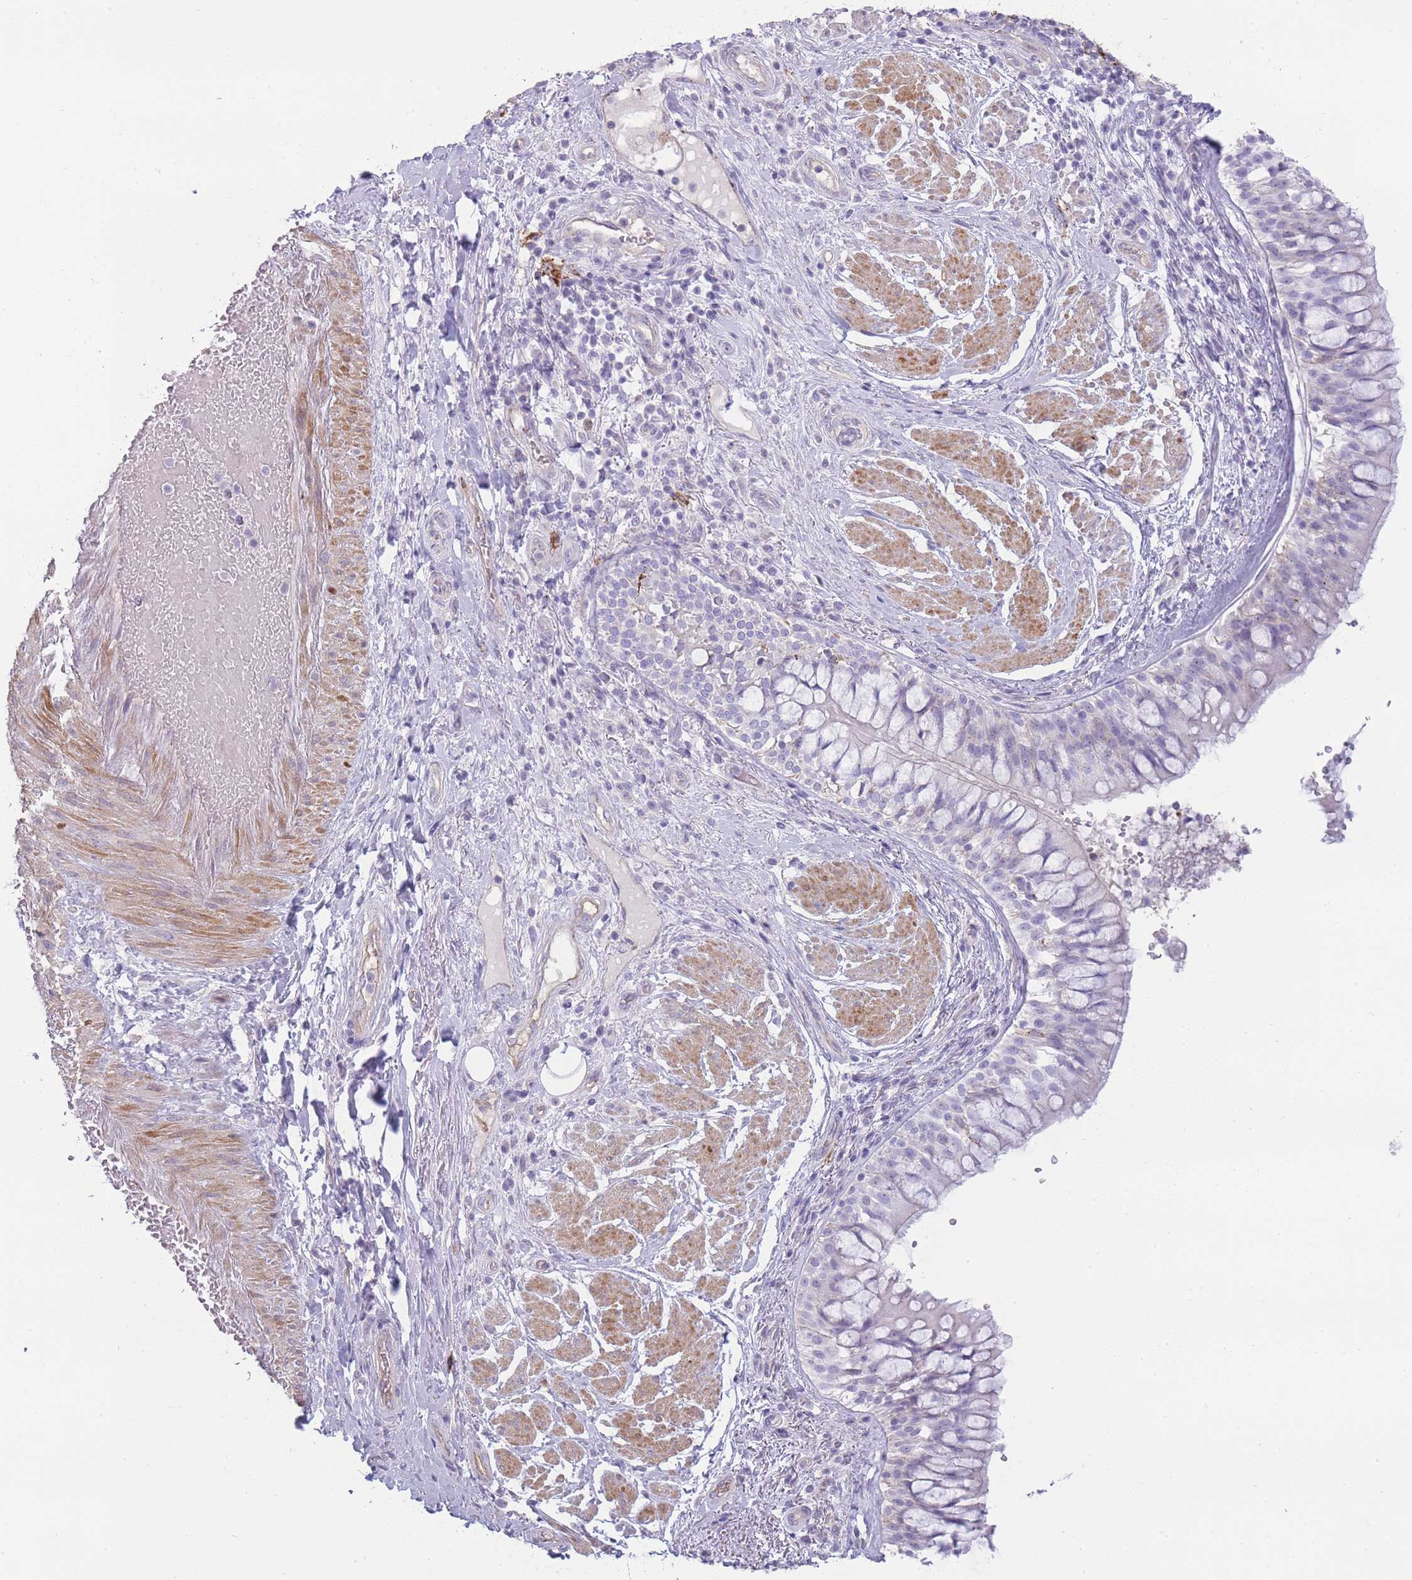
{"staining": {"intensity": "negative", "quantity": "none", "location": "none"}, "tissue": "adipose tissue", "cell_type": "Adipocytes", "image_type": "normal", "snomed": [{"axis": "morphology", "description": "Normal tissue, NOS"}, {"axis": "morphology", "description": "Squamous cell carcinoma, NOS"}, {"axis": "topography", "description": "Bronchus"}, {"axis": "topography", "description": "Lung"}], "caption": "An image of adipose tissue stained for a protein demonstrates no brown staining in adipocytes. (DAB (3,3'-diaminobenzidine) immunohistochemistry (IHC), high magnification).", "gene": "UTP14A", "patient": {"sex": "male", "age": 64}}